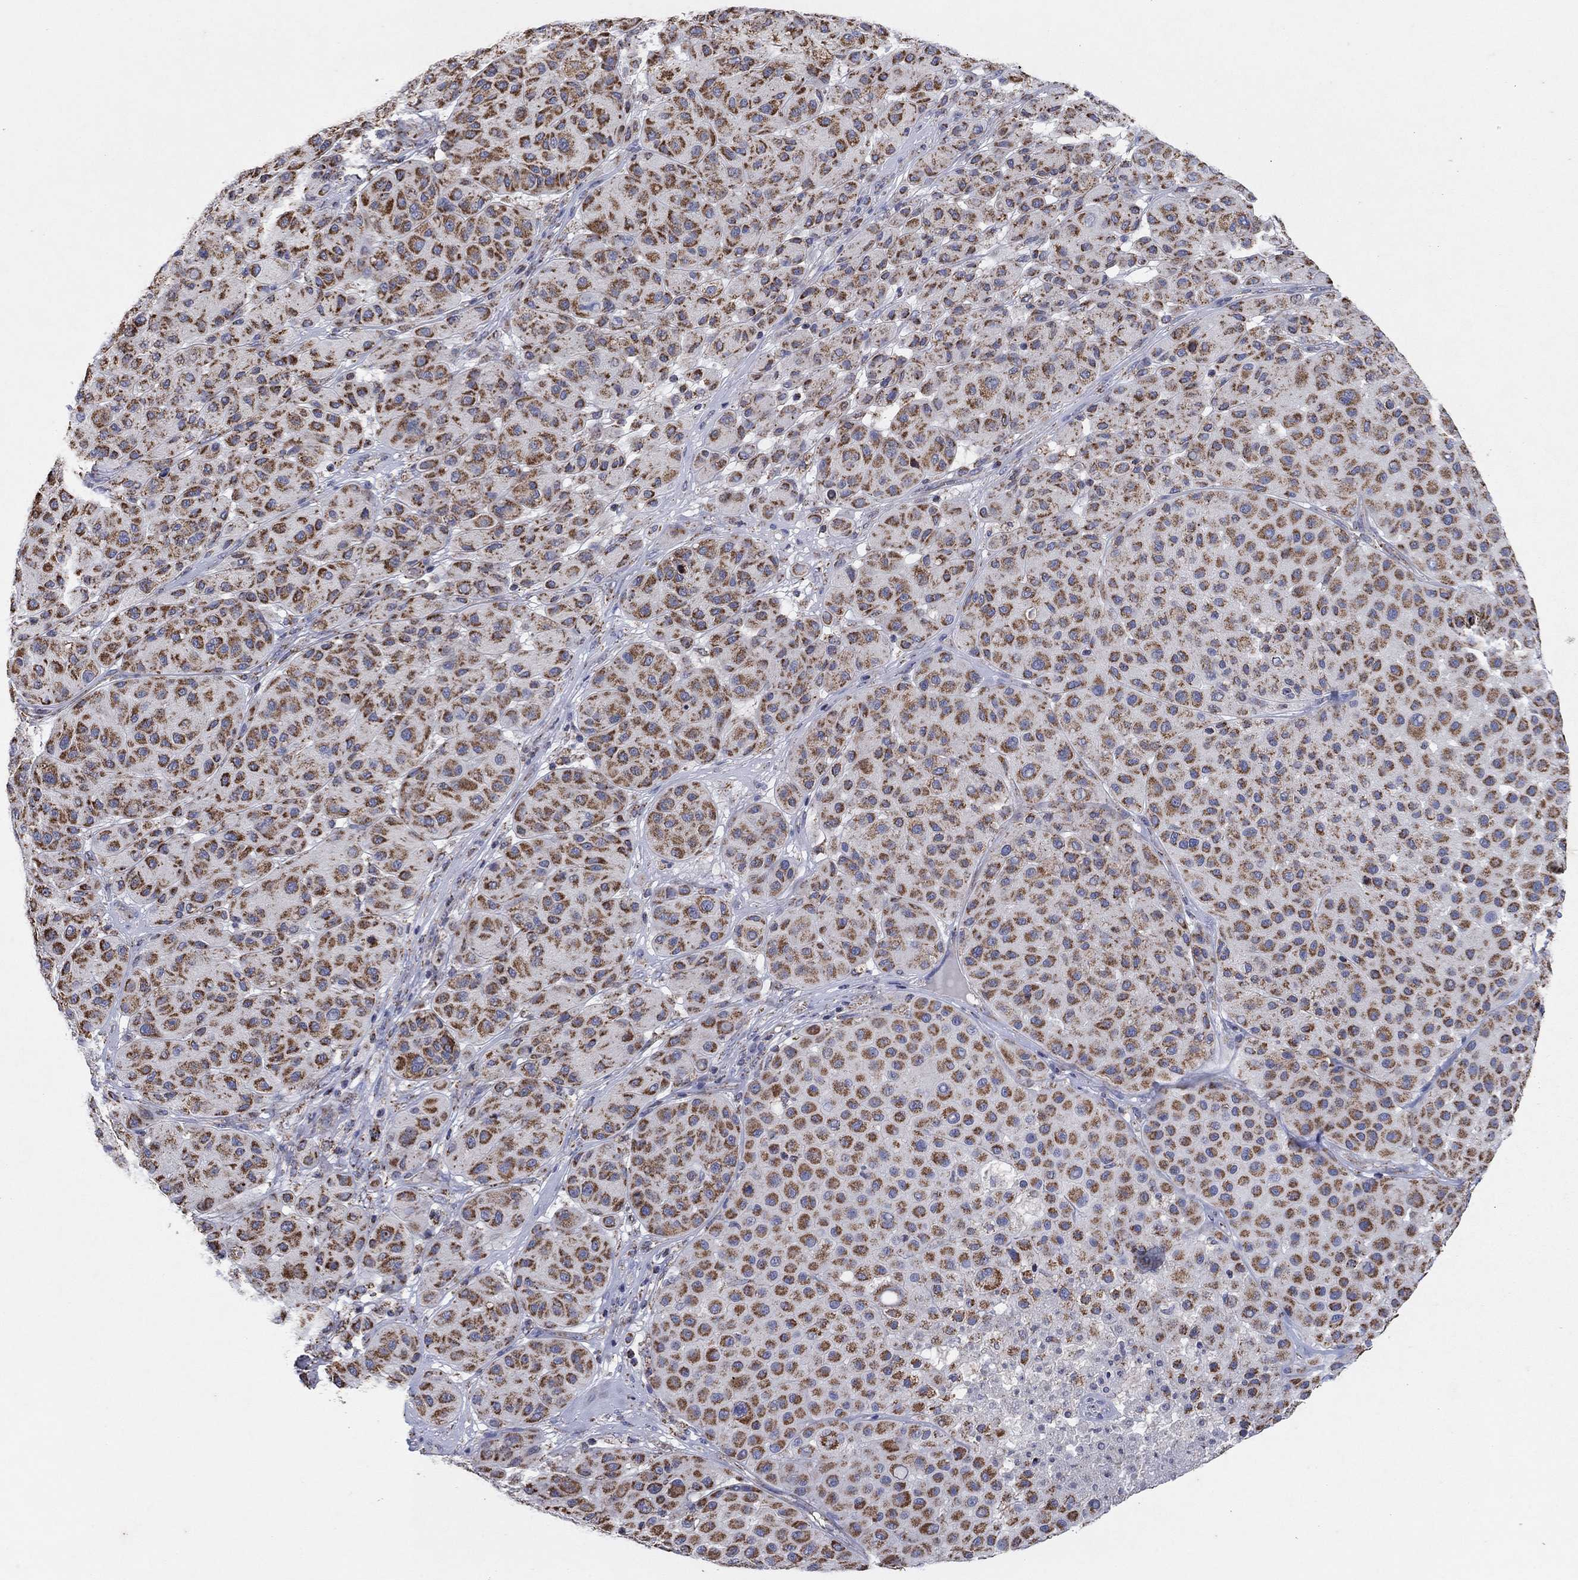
{"staining": {"intensity": "moderate", "quantity": ">75%", "location": "cytoplasmic/membranous"}, "tissue": "melanoma", "cell_type": "Tumor cells", "image_type": "cancer", "snomed": [{"axis": "morphology", "description": "Malignant melanoma, Metastatic site"}, {"axis": "topography", "description": "Smooth muscle"}], "caption": "Malignant melanoma (metastatic site) stained with DAB immunohistochemistry displays medium levels of moderate cytoplasmic/membranous staining in approximately >75% of tumor cells. (DAB (3,3'-diaminobenzidine) IHC, brown staining for protein, blue staining for nuclei).", "gene": "C9orf85", "patient": {"sex": "male", "age": 41}}